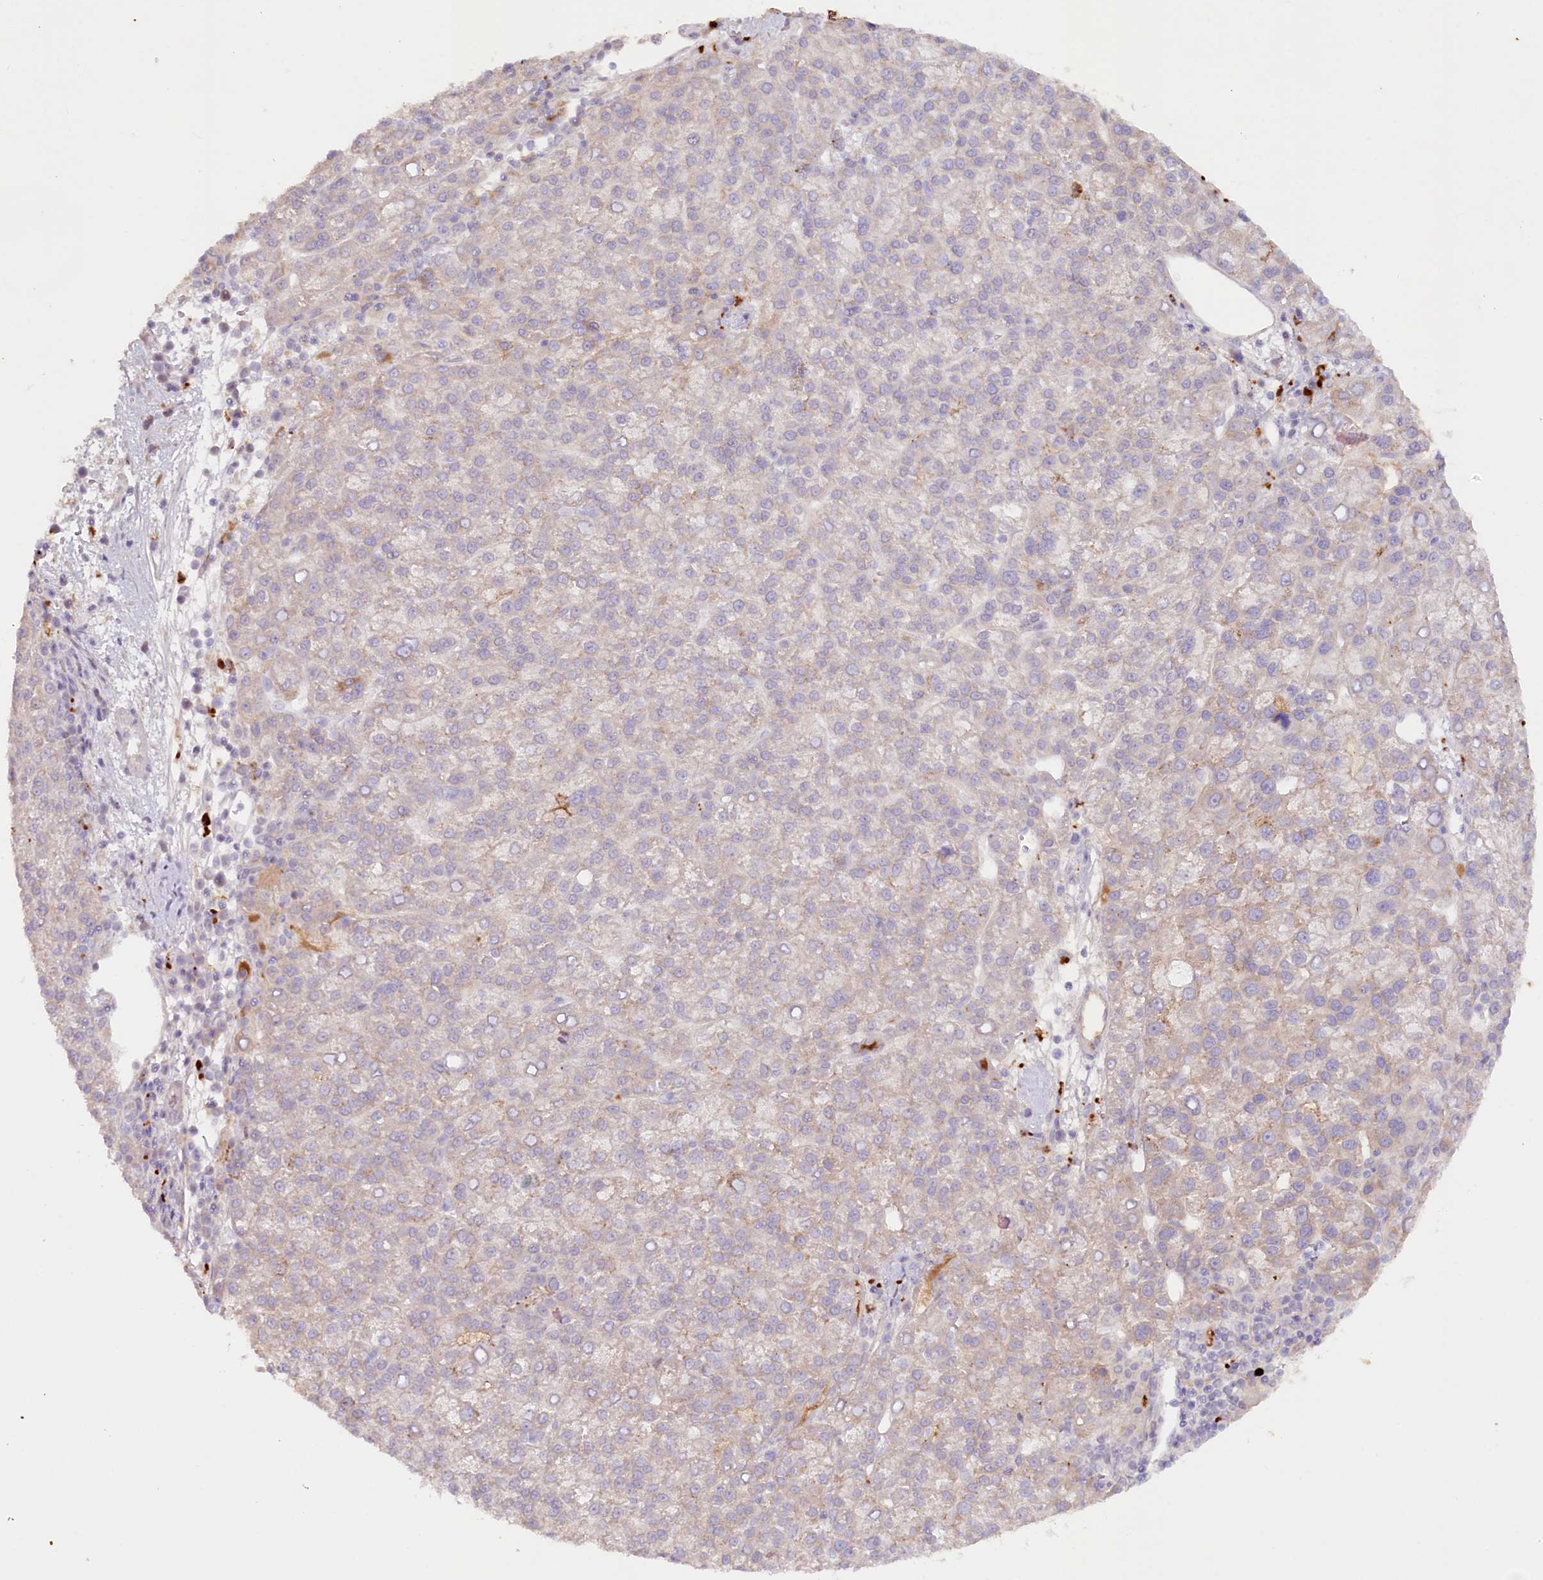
{"staining": {"intensity": "weak", "quantity": "<25%", "location": "cytoplasmic/membranous"}, "tissue": "liver cancer", "cell_type": "Tumor cells", "image_type": "cancer", "snomed": [{"axis": "morphology", "description": "Carcinoma, Hepatocellular, NOS"}, {"axis": "topography", "description": "Liver"}], "caption": "Tumor cells are negative for protein expression in human hepatocellular carcinoma (liver).", "gene": "PSAPL1", "patient": {"sex": "female", "age": 58}}